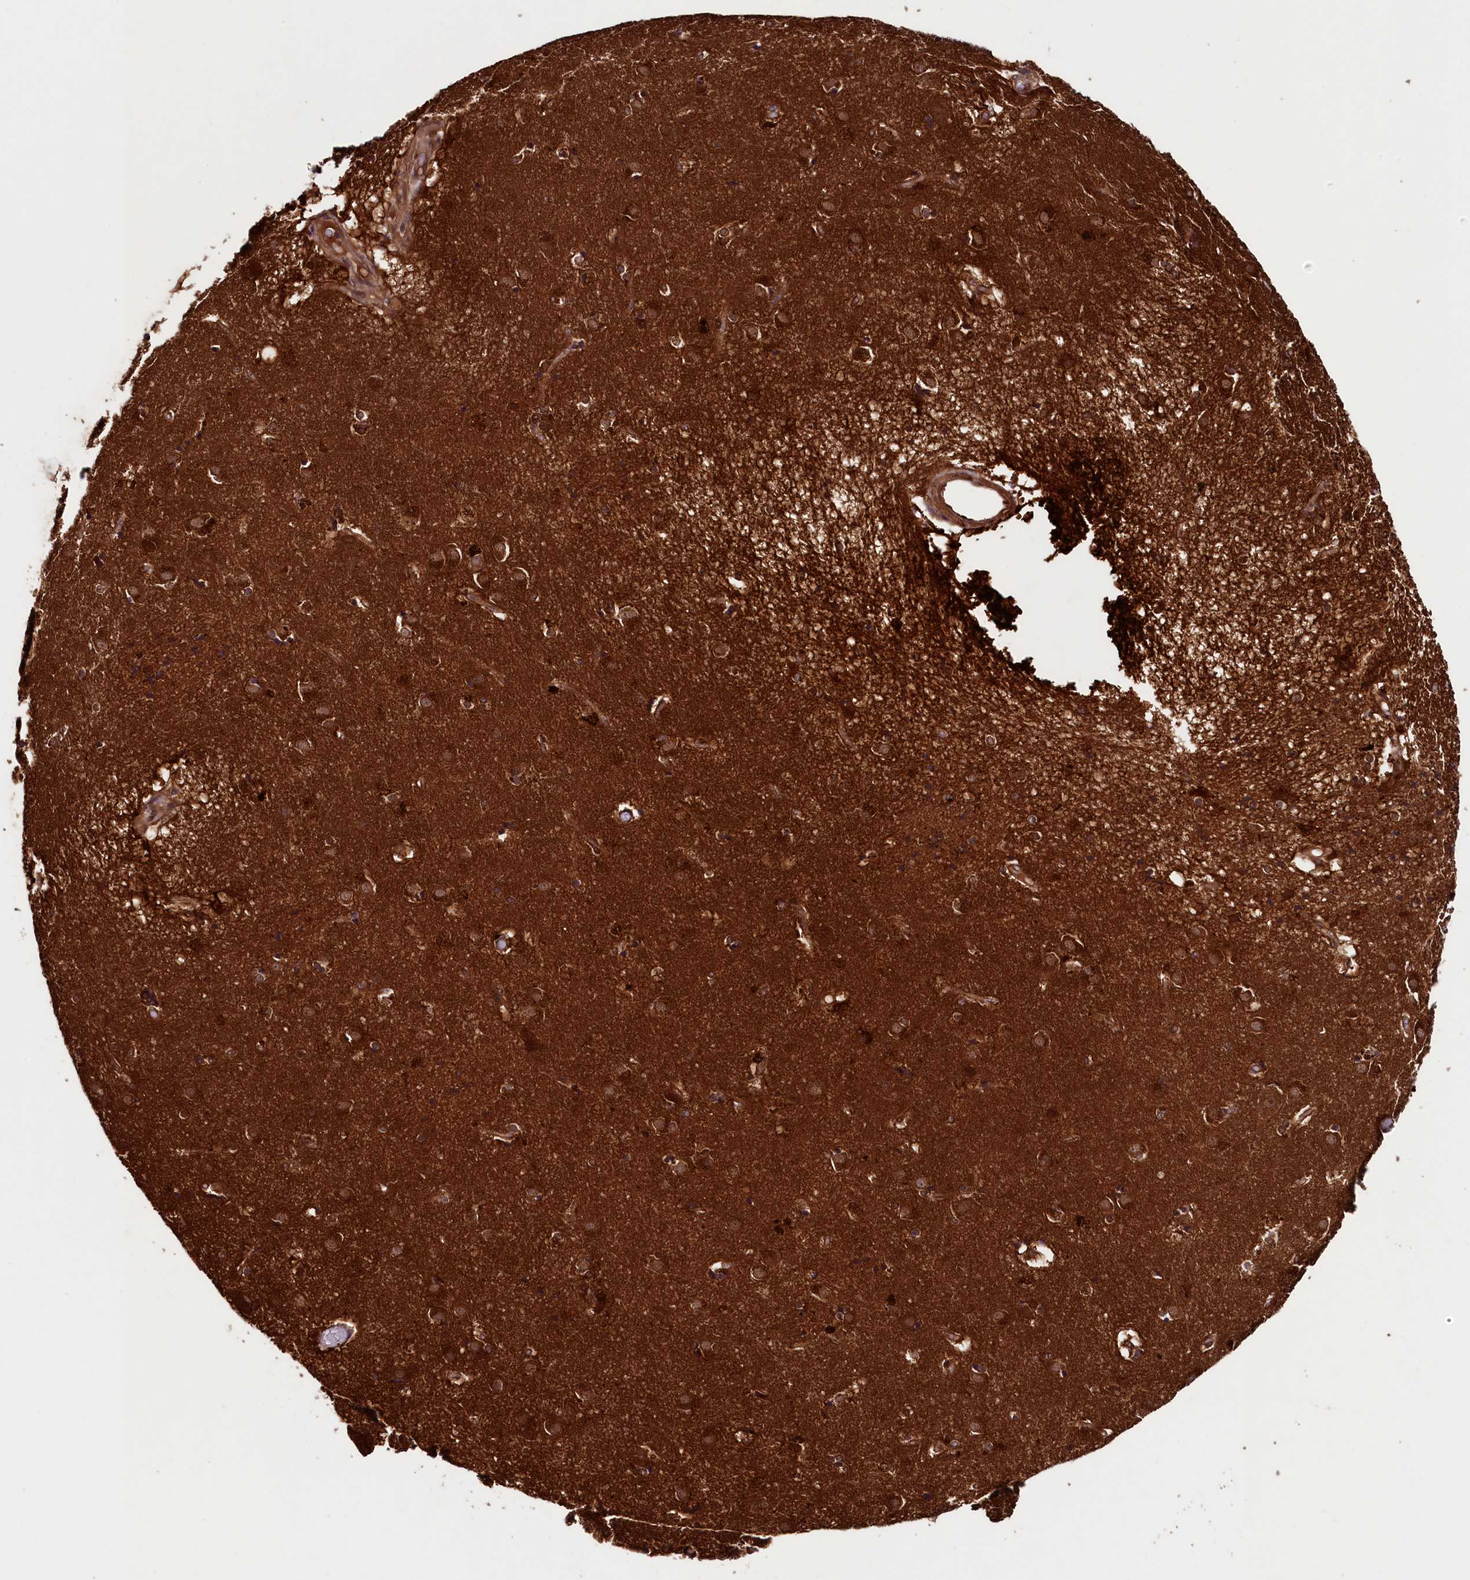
{"staining": {"intensity": "moderate", "quantity": ">75%", "location": "cytoplasmic/membranous"}, "tissue": "caudate", "cell_type": "Glial cells", "image_type": "normal", "snomed": [{"axis": "morphology", "description": "Normal tissue, NOS"}, {"axis": "topography", "description": "Lateral ventricle wall"}], "caption": "Unremarkable caudate exhibits moderate cytoplasmic/membranous positivity in about >75% of glial cells, visualized by immunohistochemistry.", "gene": "BLTP3B", "patient": {"sex": "male", "age": 70}}